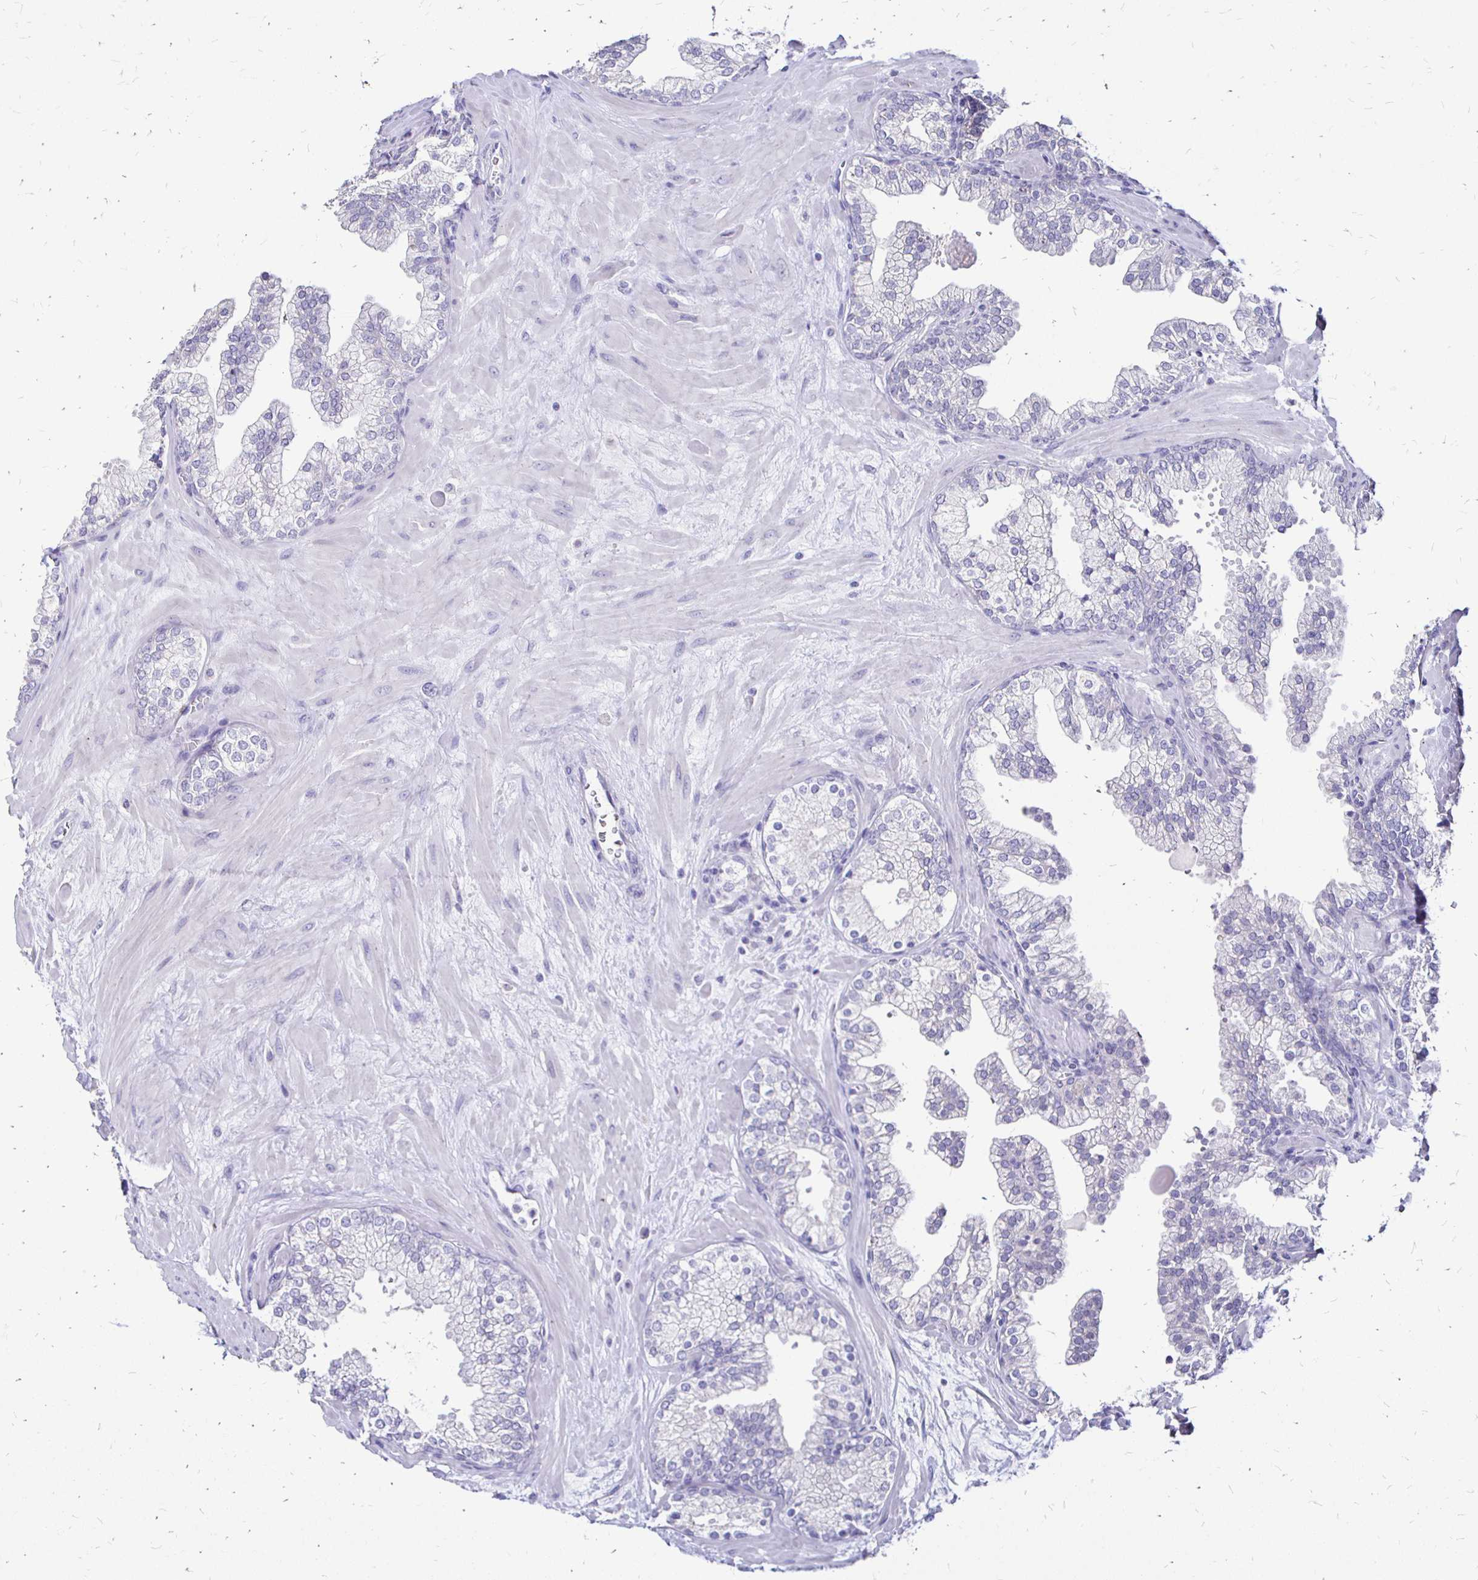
{"staining": {"intensity": "negative", "quantity": "none", "location": "none"}, "tissue": "prostate", "cell_type": "Glandular cells", "image_type": "normal", "snomed": [{"axis": "morphology", "description": "Normal tissue, NOS"}, {"axis": "topography", "description": "Prostate"}, {"axis": "topography", "description": "Peripheral nerve tissue"}], "caption": "DAB immunohistochemical staining of normal human prostate reveals no significant staining in glandular cells. Nuclei are stained in blue.", "gene": "IRGC", "patient": {"sex": "male", "age": 61}}